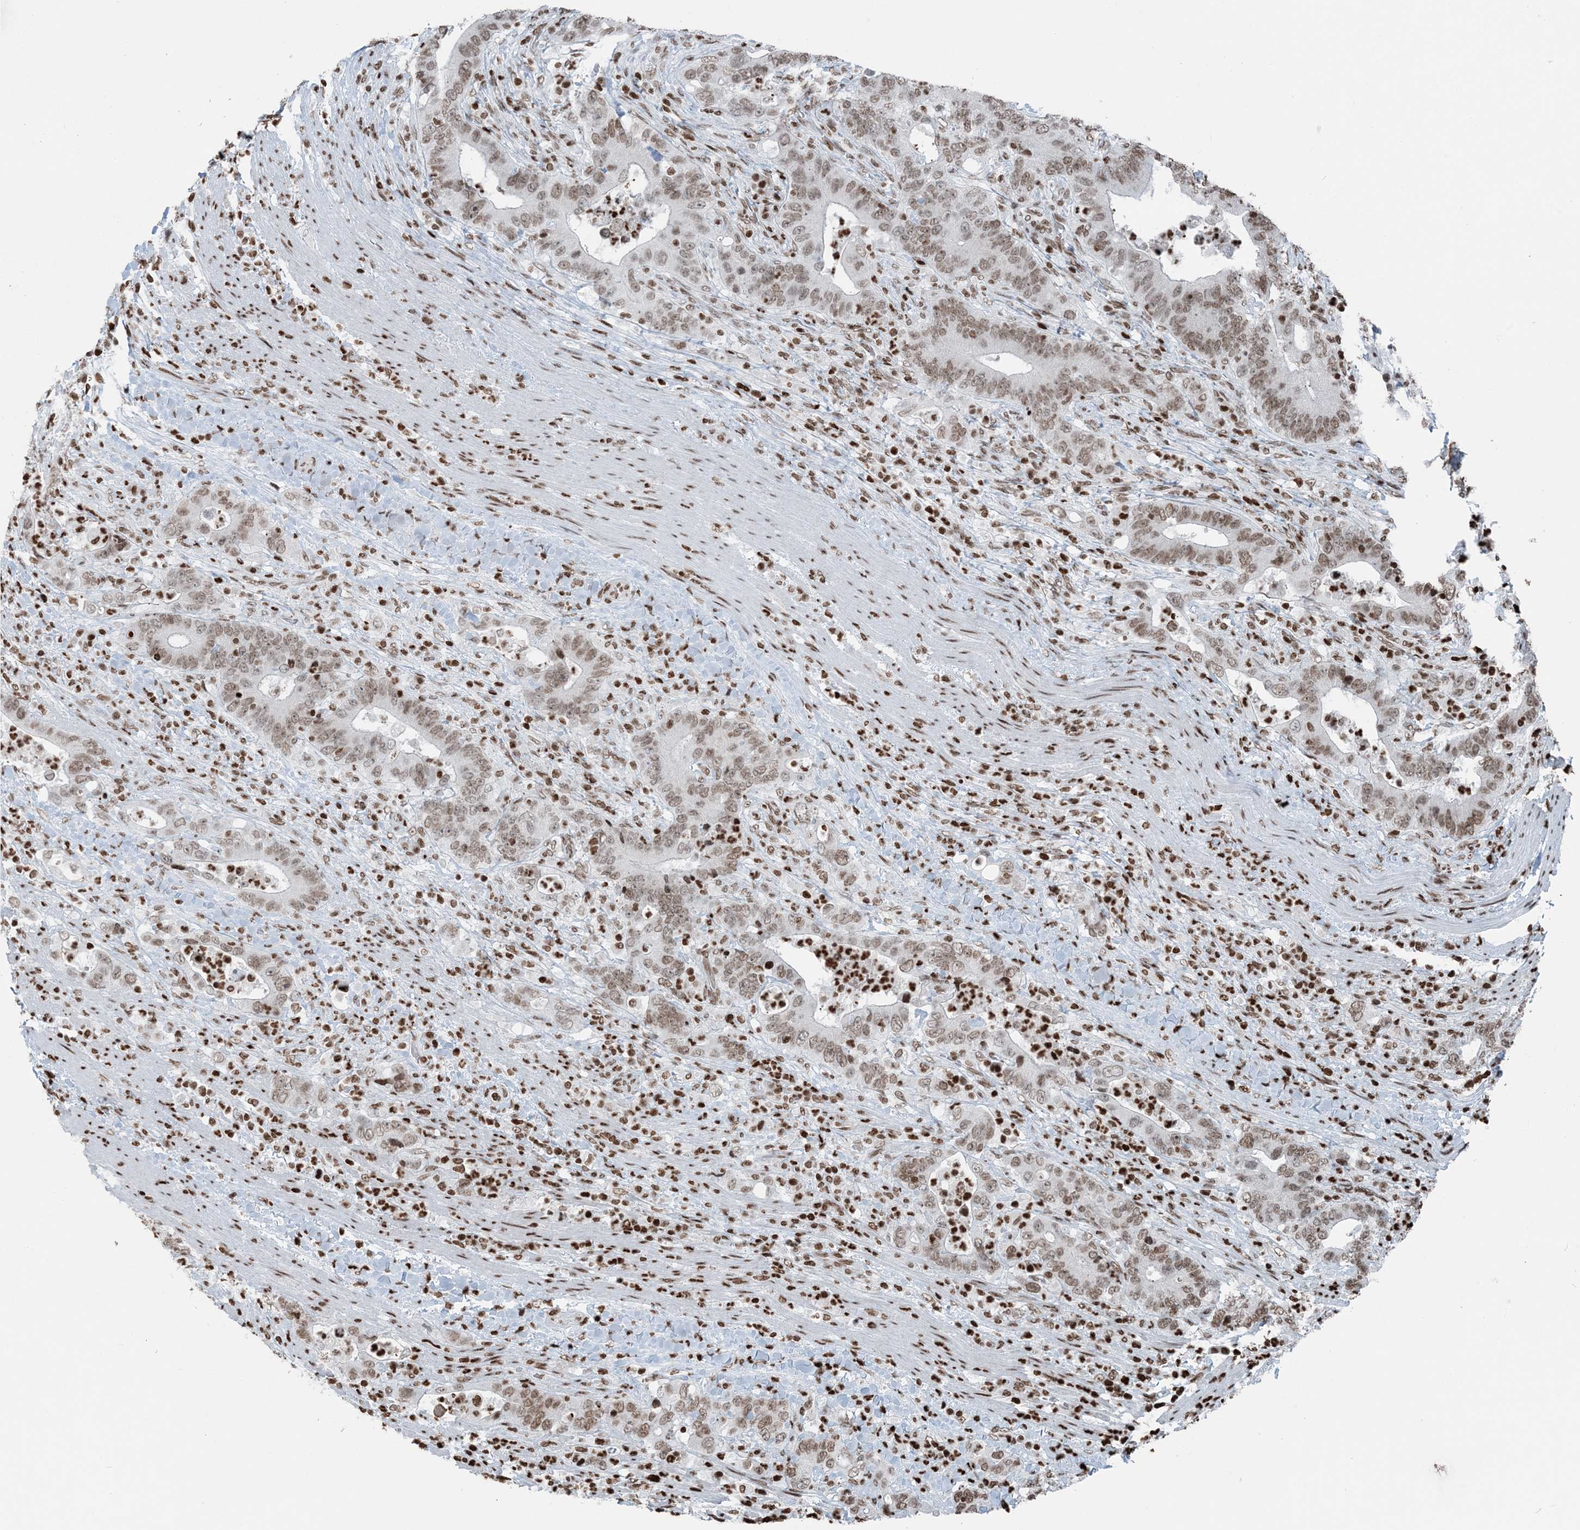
{"staining": {"intensity": "weak", "quantity": ">75%", "location": "nuclear"}, "tissue": "colorectal cancer", "cell_type": "Tumor cells", "image_type": "cancer", "snomed": [{"axis": "morphology", "description": "Adenocarcinoma, NOS"}, {"axis": "topography", "description": "Colon"}], "caption": "An IHC image of tumor tissue is shown. Protein staining in brown highlights weak nuclear positivity in colorectal cancer (adenocarcinoma) within tumor cells.", "gene": "H3-3B", "patient": {"sex": "female", "age": 75}}